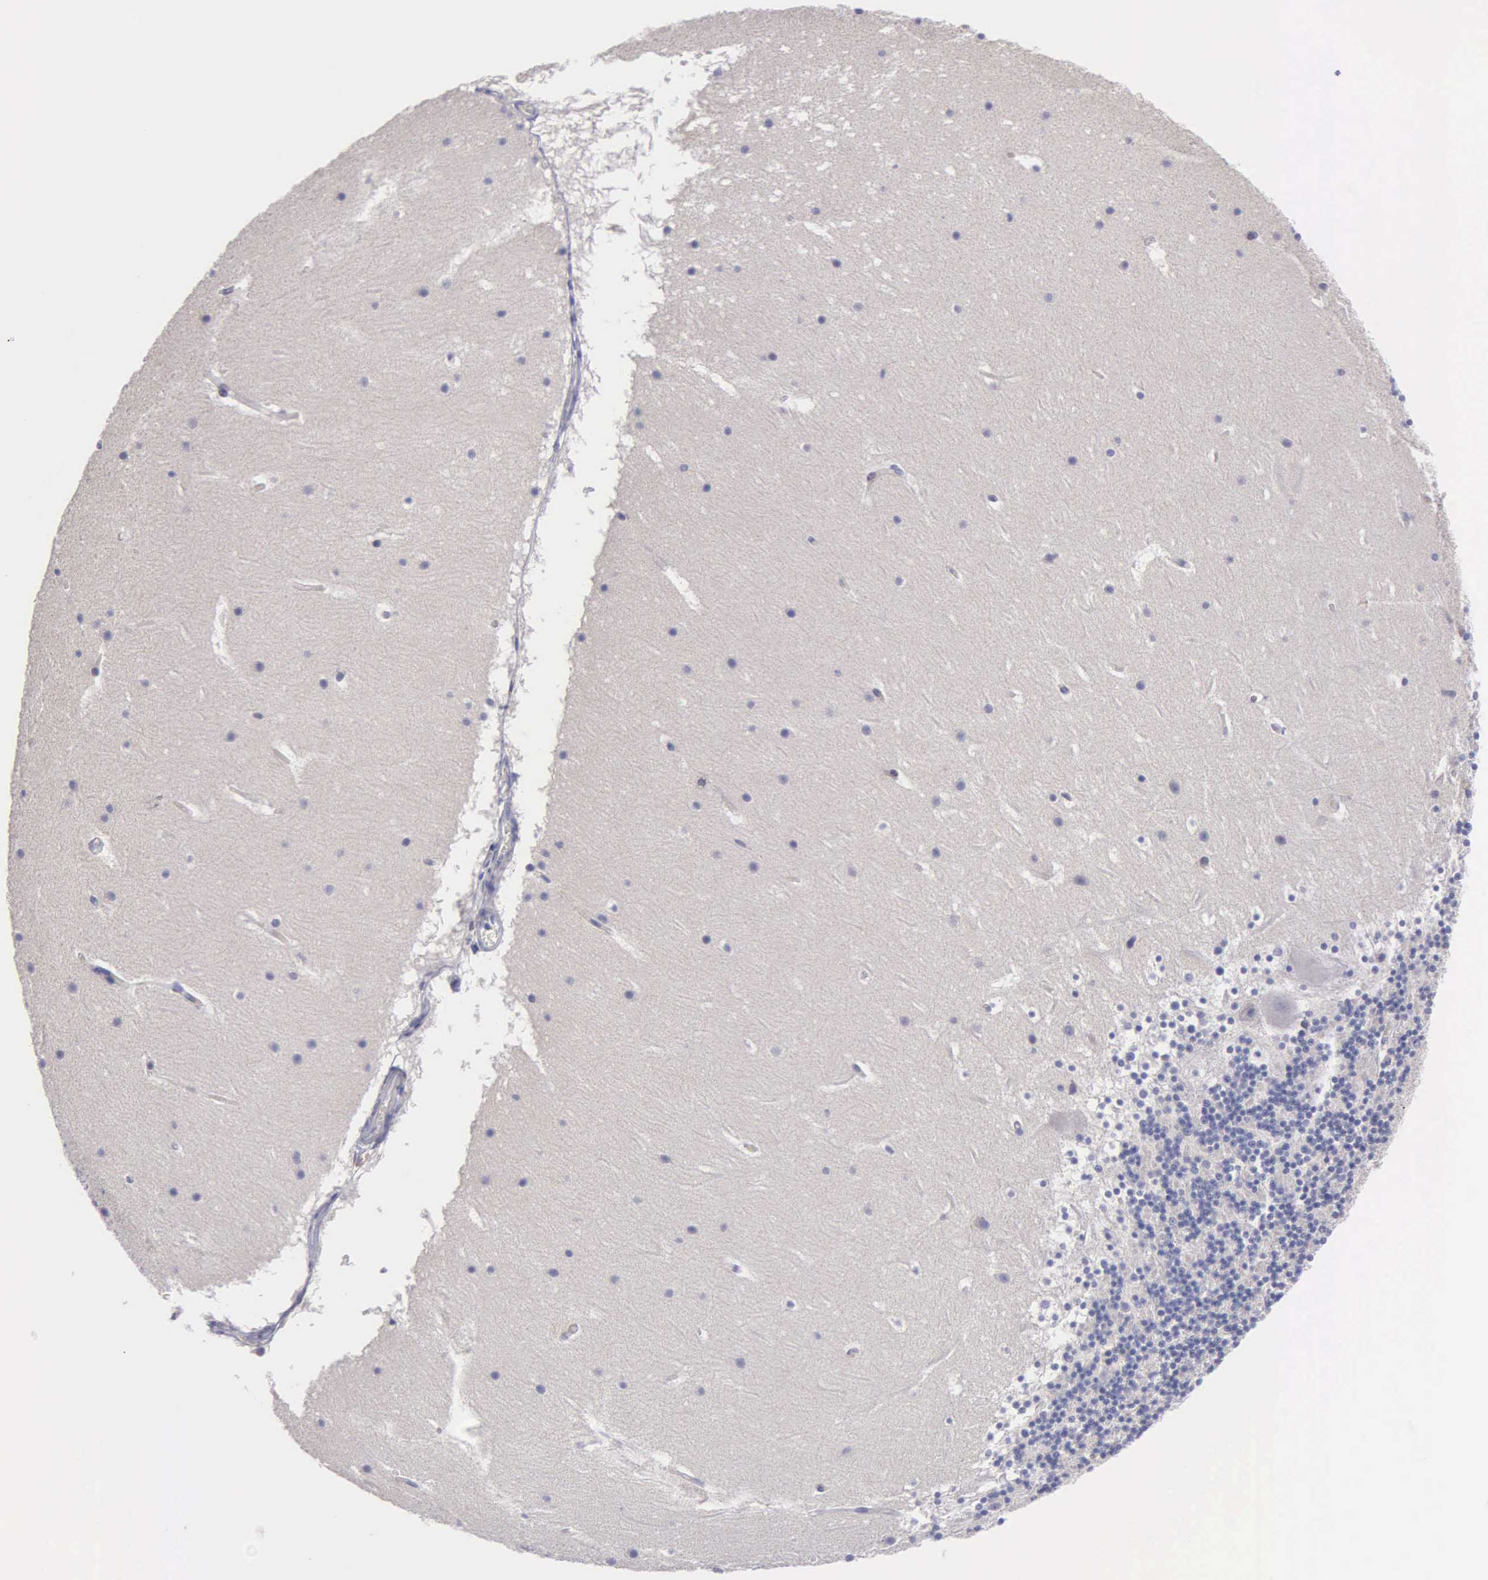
{"staining": {"intensity": "negative", "quantity": "none", "location": "none"}, "tissue": "cerebellum", "cell_type": "Cells in granular layer", "image_type": "normal", "snomed": [{"axis": "morphology", "description": "Normal tissue, NOS"}, {"axis": "topography", "description": "Cerebellum"}], "caption": "Immunohistochemical staining of unremarkable human cerebellum demonstrates no significant expression in cells in granular layer.", "gene": "TYRP1", "patient": {"sex": "male", "age": 45}}